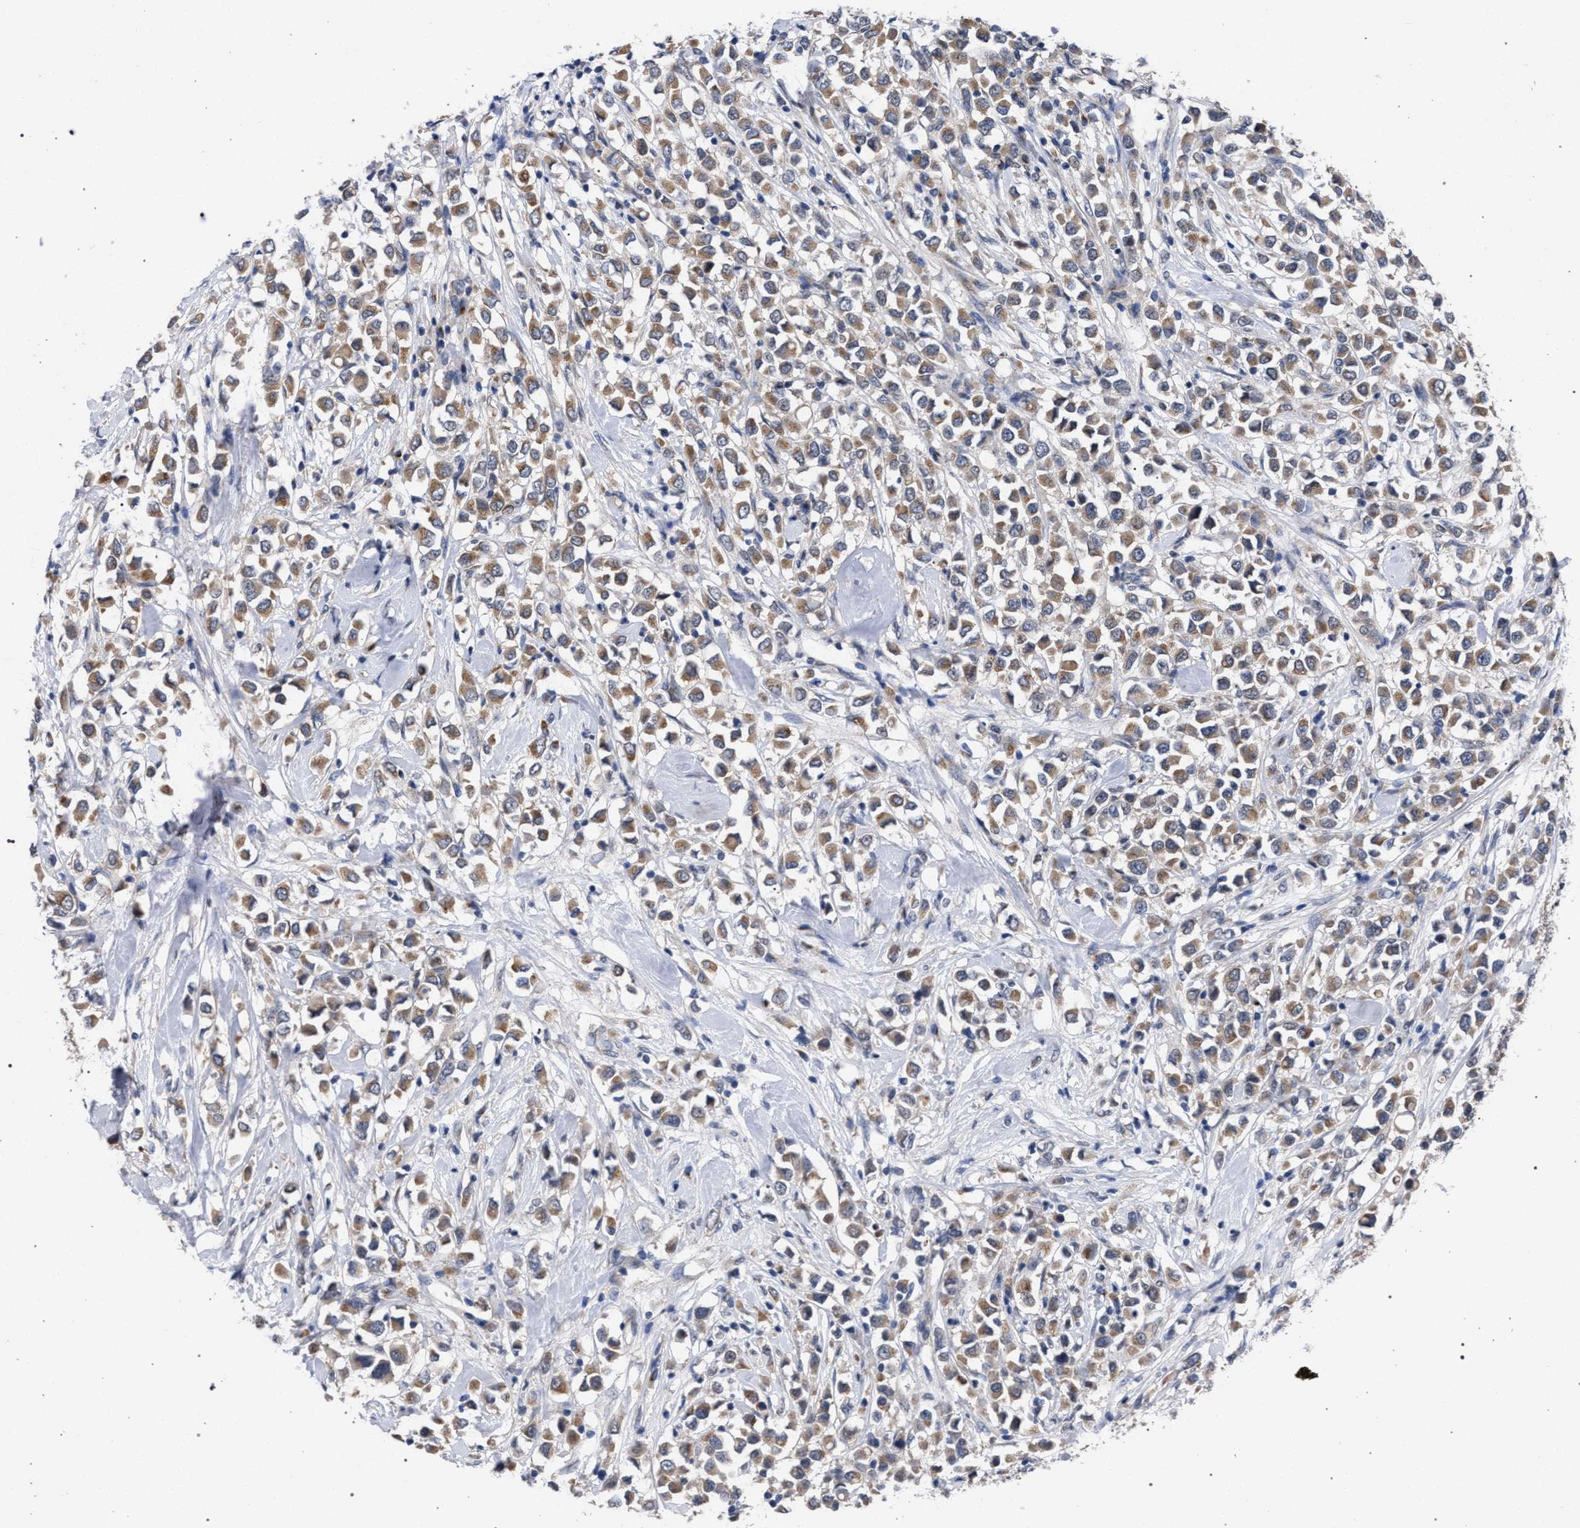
{"staining": {"intensity": "moderate", "quantity": ">75%", "location": "cytoplasmic/membranous"}, "tissue": "breast cancer", "cell_type": "Tumor cells", "image_type": "cancer", "snomed": [{"axis": "morphology", "description": "Duct carcinoma"}, {"axis": "topography", "description": "Breast"}], "caption": "Human breast cancer (infiltrating ductal carcinoma) stained with a brown dye reveals moderate cytoplasmic/membranous positive expression in approximately >75% of tumor cells.", "gene": "GOLGA2", "patient": {"sex": "female", "age": 61}}